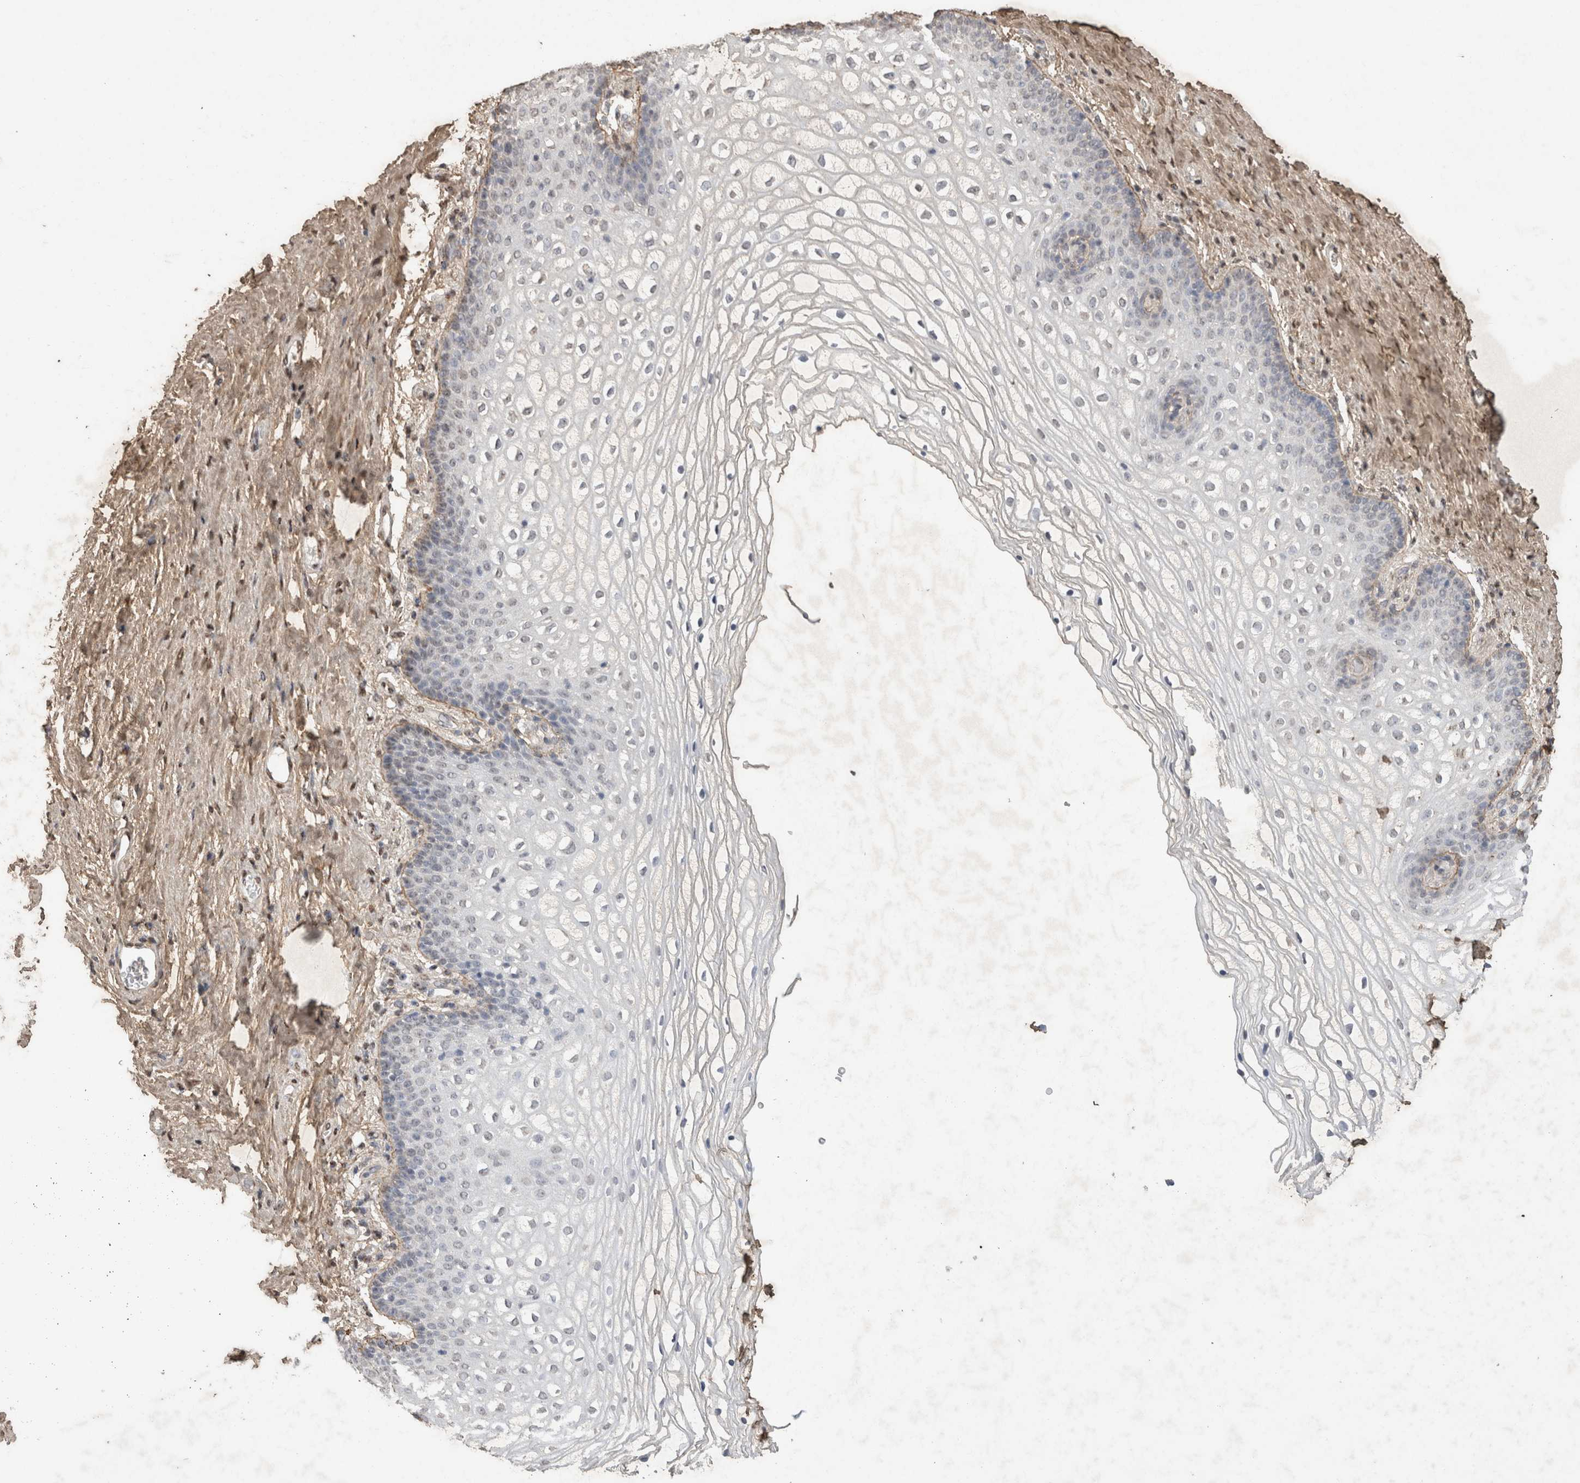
{"staining": {"intensity": "negative", "quantity": "none", "location": "none"}, "tissue": "vagina", "cell_type": "Squamous epithelial cells", "image_type": "normal", "snomed": [{"axis": "morphology", "description": "Normal tissue, NOS"}, {"axis": "topography", "description": "Vagina"}], "caption": "Squamous epithelial cells are negative for brown protein staining in normal vagina. The staining is performed using DAB brown chromogen with nuclei counter-stained in using hematoxylin.", "gene": "C1QTNF5", "patient": {"sex": "female", "age": 60}}